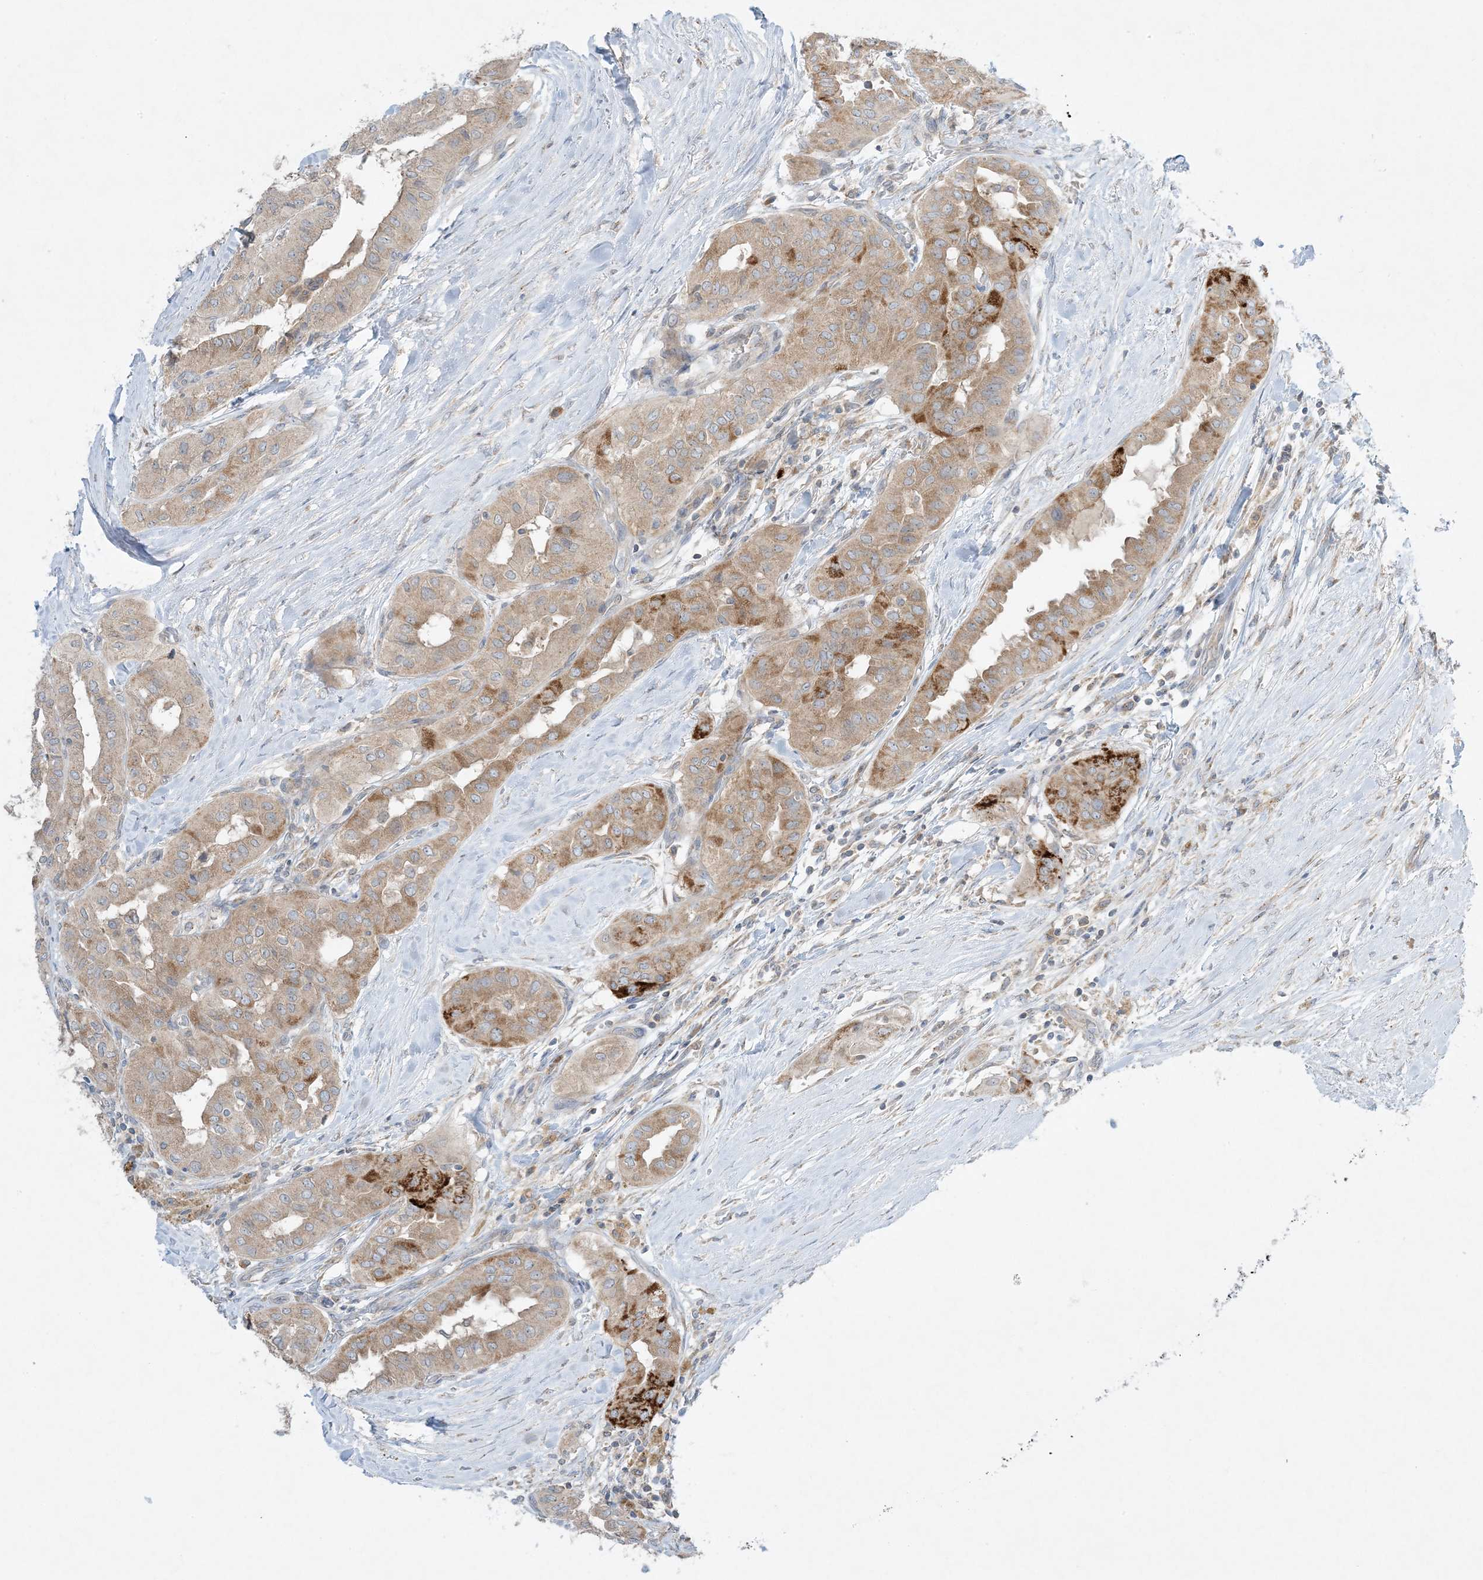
{"staining": {"intensity": "moderate", "quantity": ">75%", "location": "cytoplasmic/membranous"}, "tissue": "thyroid cancer", "cell_type": "Tumor cells", "image_type": "cancer", "snomed": [{"axis": "morphology", "description": "Papillary adenocarcinoma, NOS"}, {"axis": "topography", "description": "Thyroid gland"}], "caption": "Immunohistochemical staining of human thyroid cancer (papillary adenocarcinoma) reveals medium levels of moderate cytoplasmic/membranous expression in about >75% of tumor cells.", "gene": "RPP40", "patient": {"sex": "female", "age": 59}}